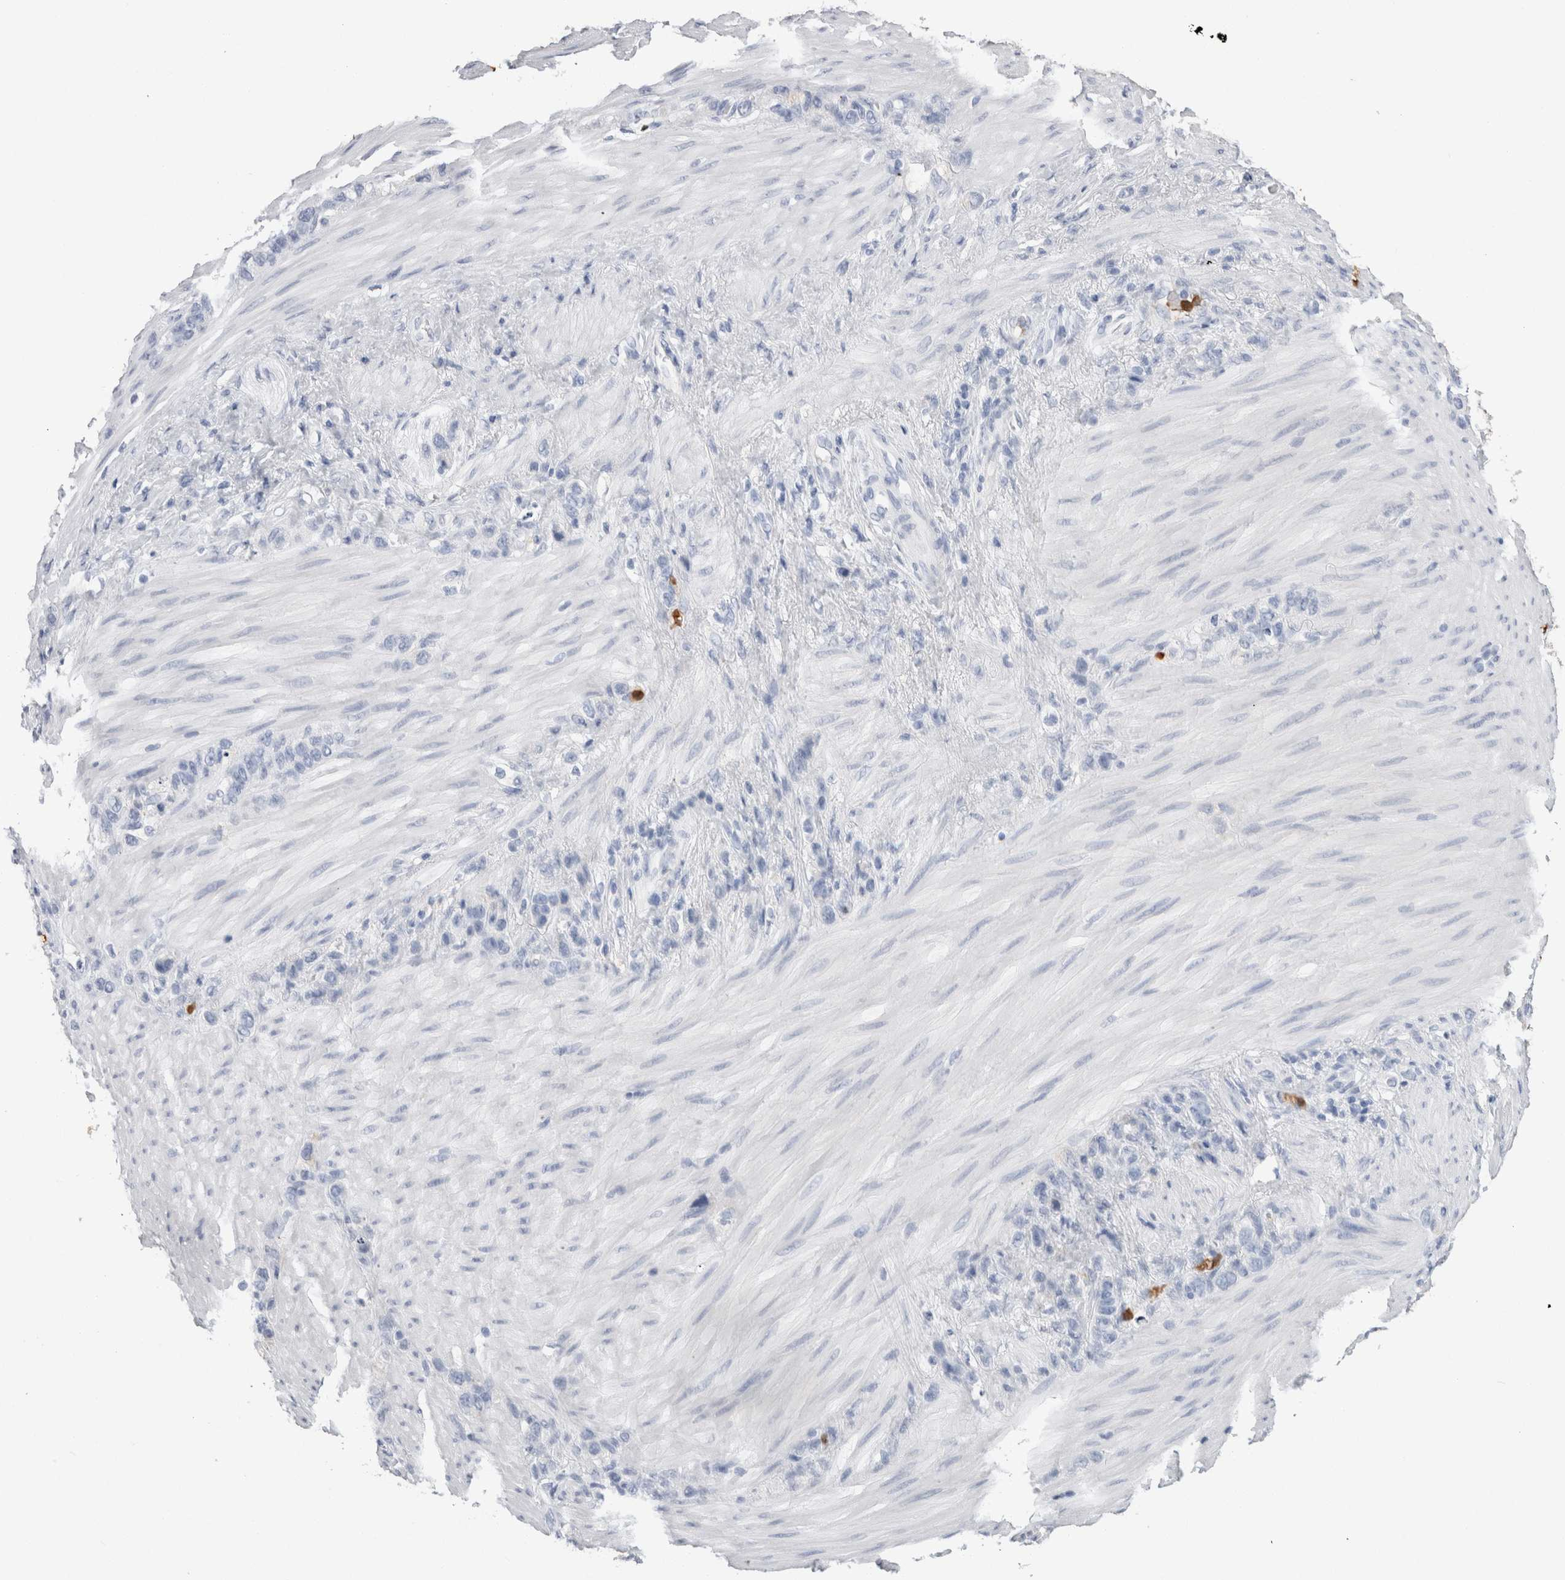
{"staining": {"intensity": "negative", "quantity": "none", "location": "none"}, "tissue": "stomach cancer", "cell_type": "Tumor cells", "image_type": "cancer", "snomed": [{"axis": "morphology", "description": "Adenocarcinoma, NOS"}, {"axis": "morphology", "description": "Adenocarcinoma, High grade"}, {"axis": "topography", "description": "Stomach, upper"}, {"axis": "topography", "description": "Stomach, lower"}], "caption": "An image of adenocarcinoma (stomach) stained for a protein exhibits no brown staining in tumor cells.", "gene": "S100A12", "patient": {"sex": "female", "age": 65}}